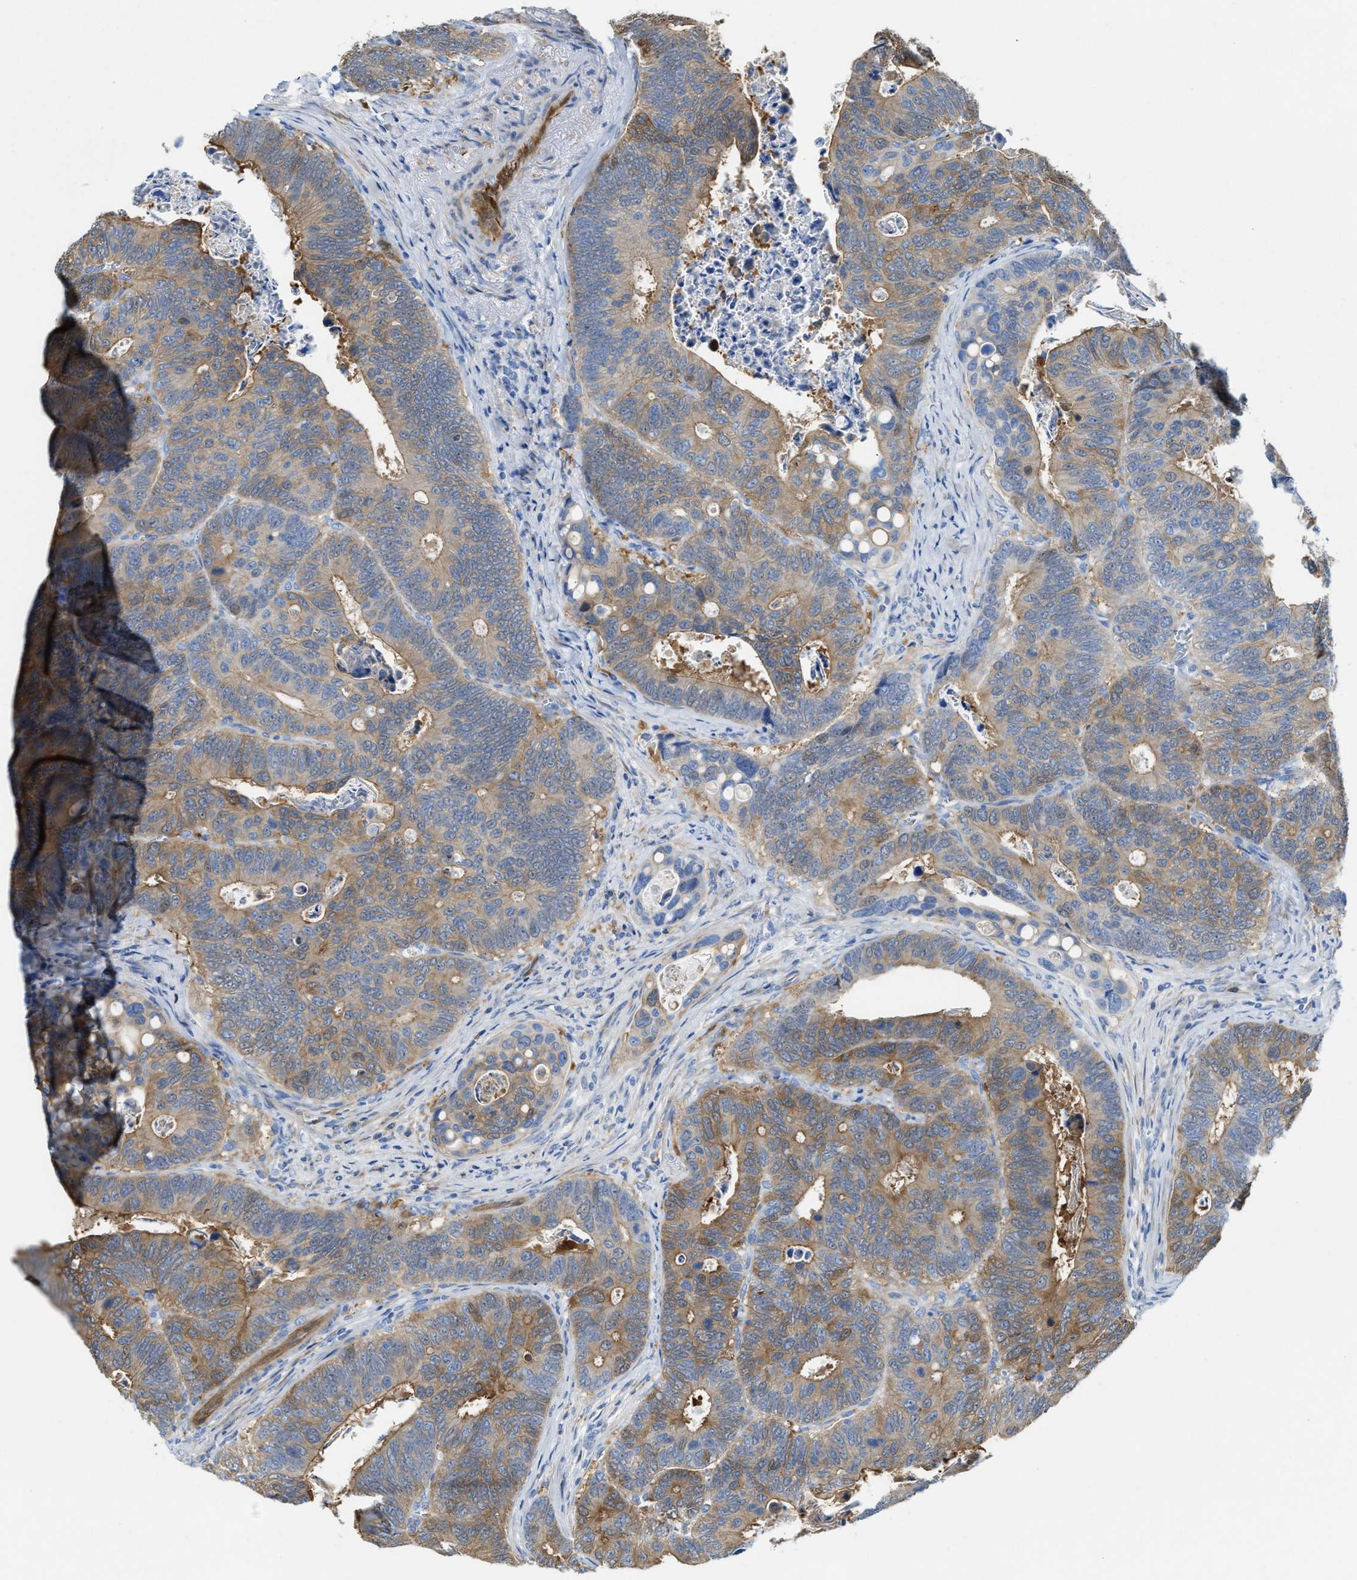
{"staining": {"intensity": "moderate", "quantity": "25%-75%", "location": "cytoplasmic/membranous"}, "tissue": "colorectal cancer", "cell_type": "Tumor cells", "image_type": "cancer", "snomed": [{"axis": "morphology", "description": "Inflammation, NOS"}, {"axis": "morphology", "description": "Adenocarcinoma, NOS"}, {"axis": "topography", "description": "Colon"}], "caption": "Brown immunohistochemical staining in human colorectal cancer reveals moderate cytoplasmic/membranous positivity in about 25%-75% of tumor cells.", "gene": "ASS1", "patient": {"sex": "male", "age": 72}}